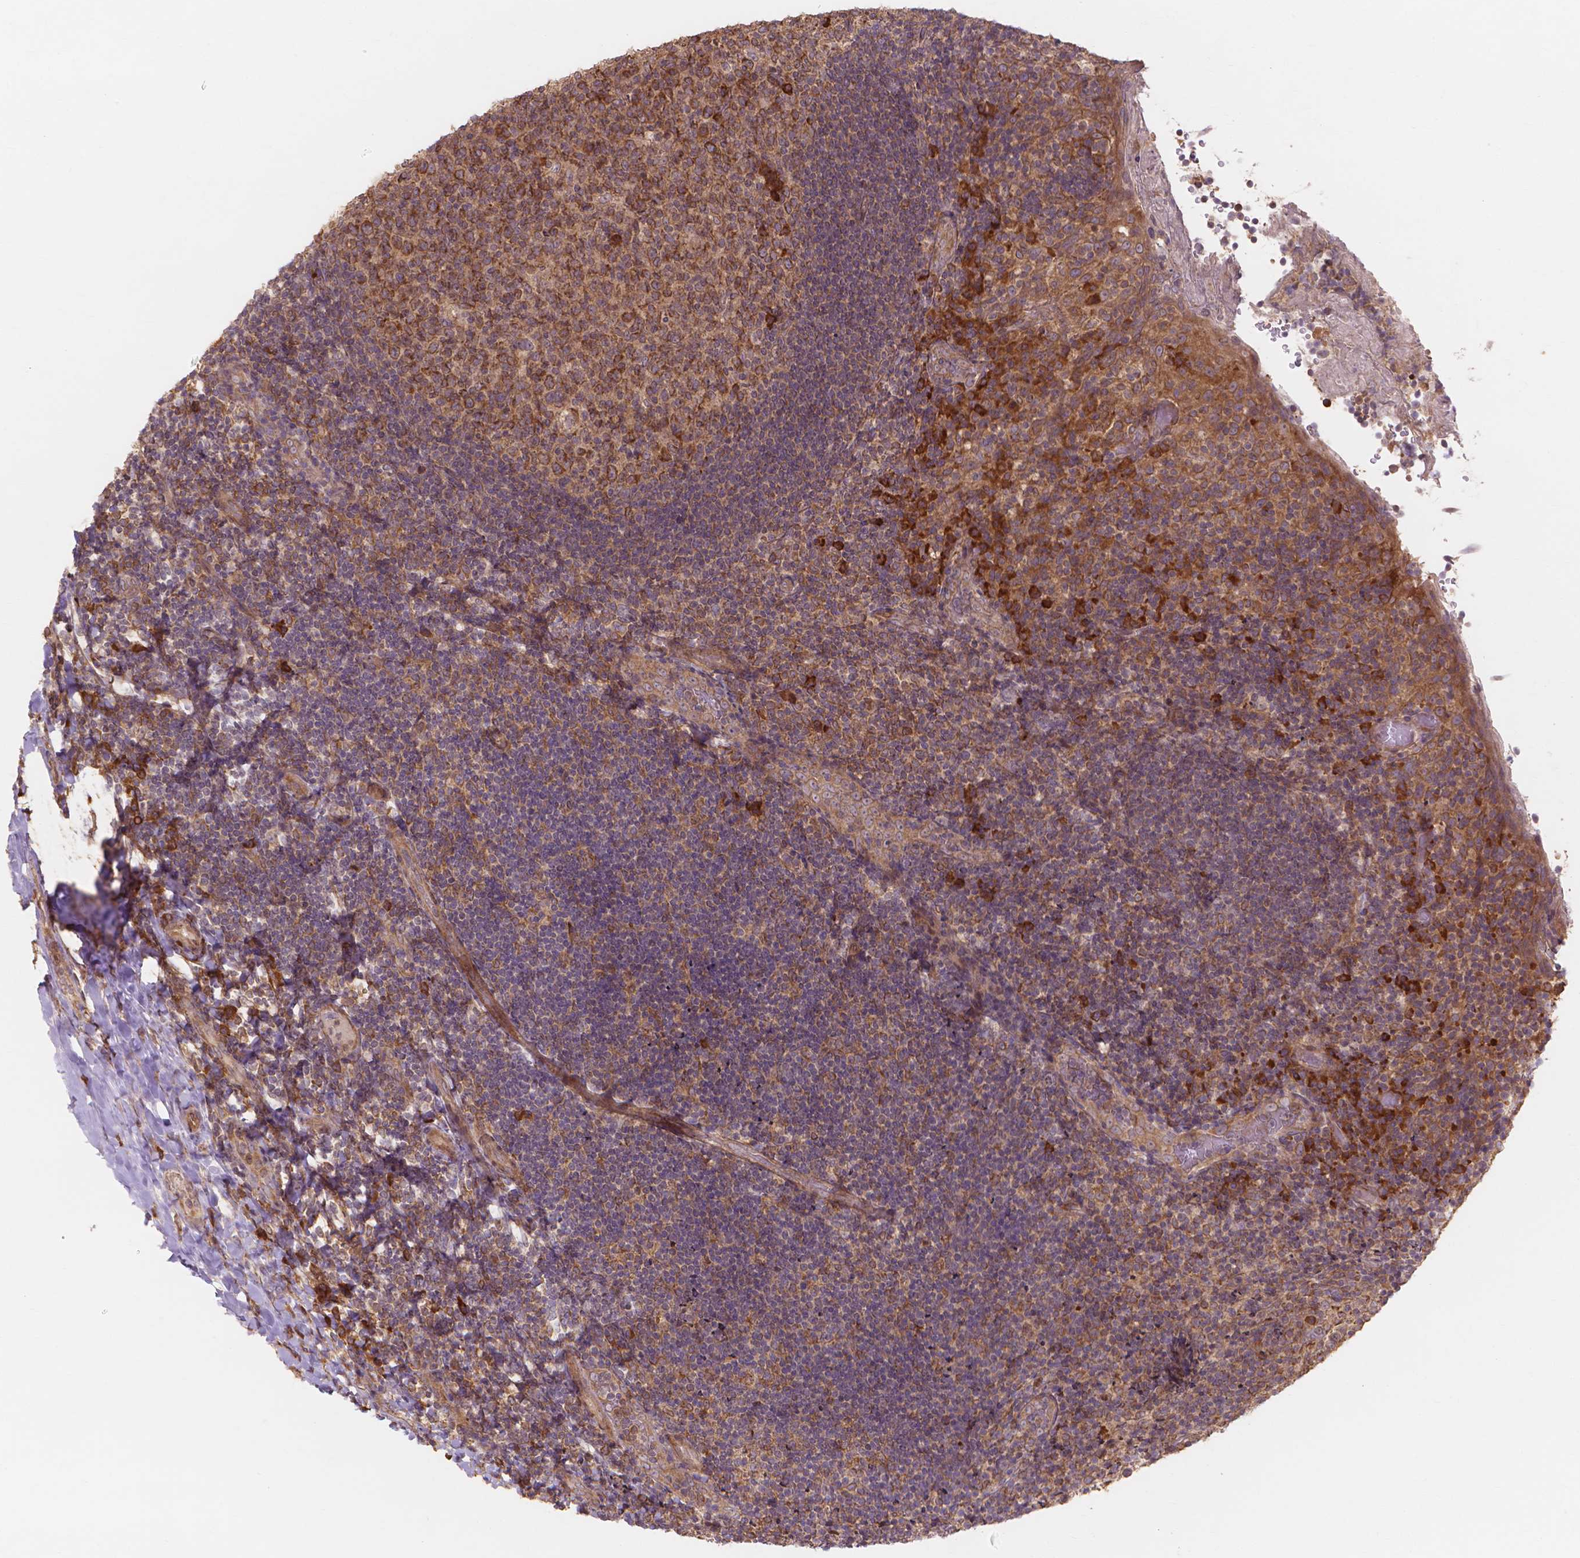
{"staining": {"intensity": "moderate", "quantity": ">75%", "location": "cytoplasmic/membranous"}, "tissue": "tonsil", "cell_type": "Germinal center cells", "image_type": "normal", "snomed": [{"axis": "morphology", "description": "Normal tissue, NOS"}, {"axis": "topography", "description": "Tonsil"}], "caption": "Protein staining of normal tonsil demonstrates moderate cytoplasmic/membranous staining in approximately >75% of germinal center cells.", "gene": "TAB2", "patient": {"sex": "female", "age": 10}}